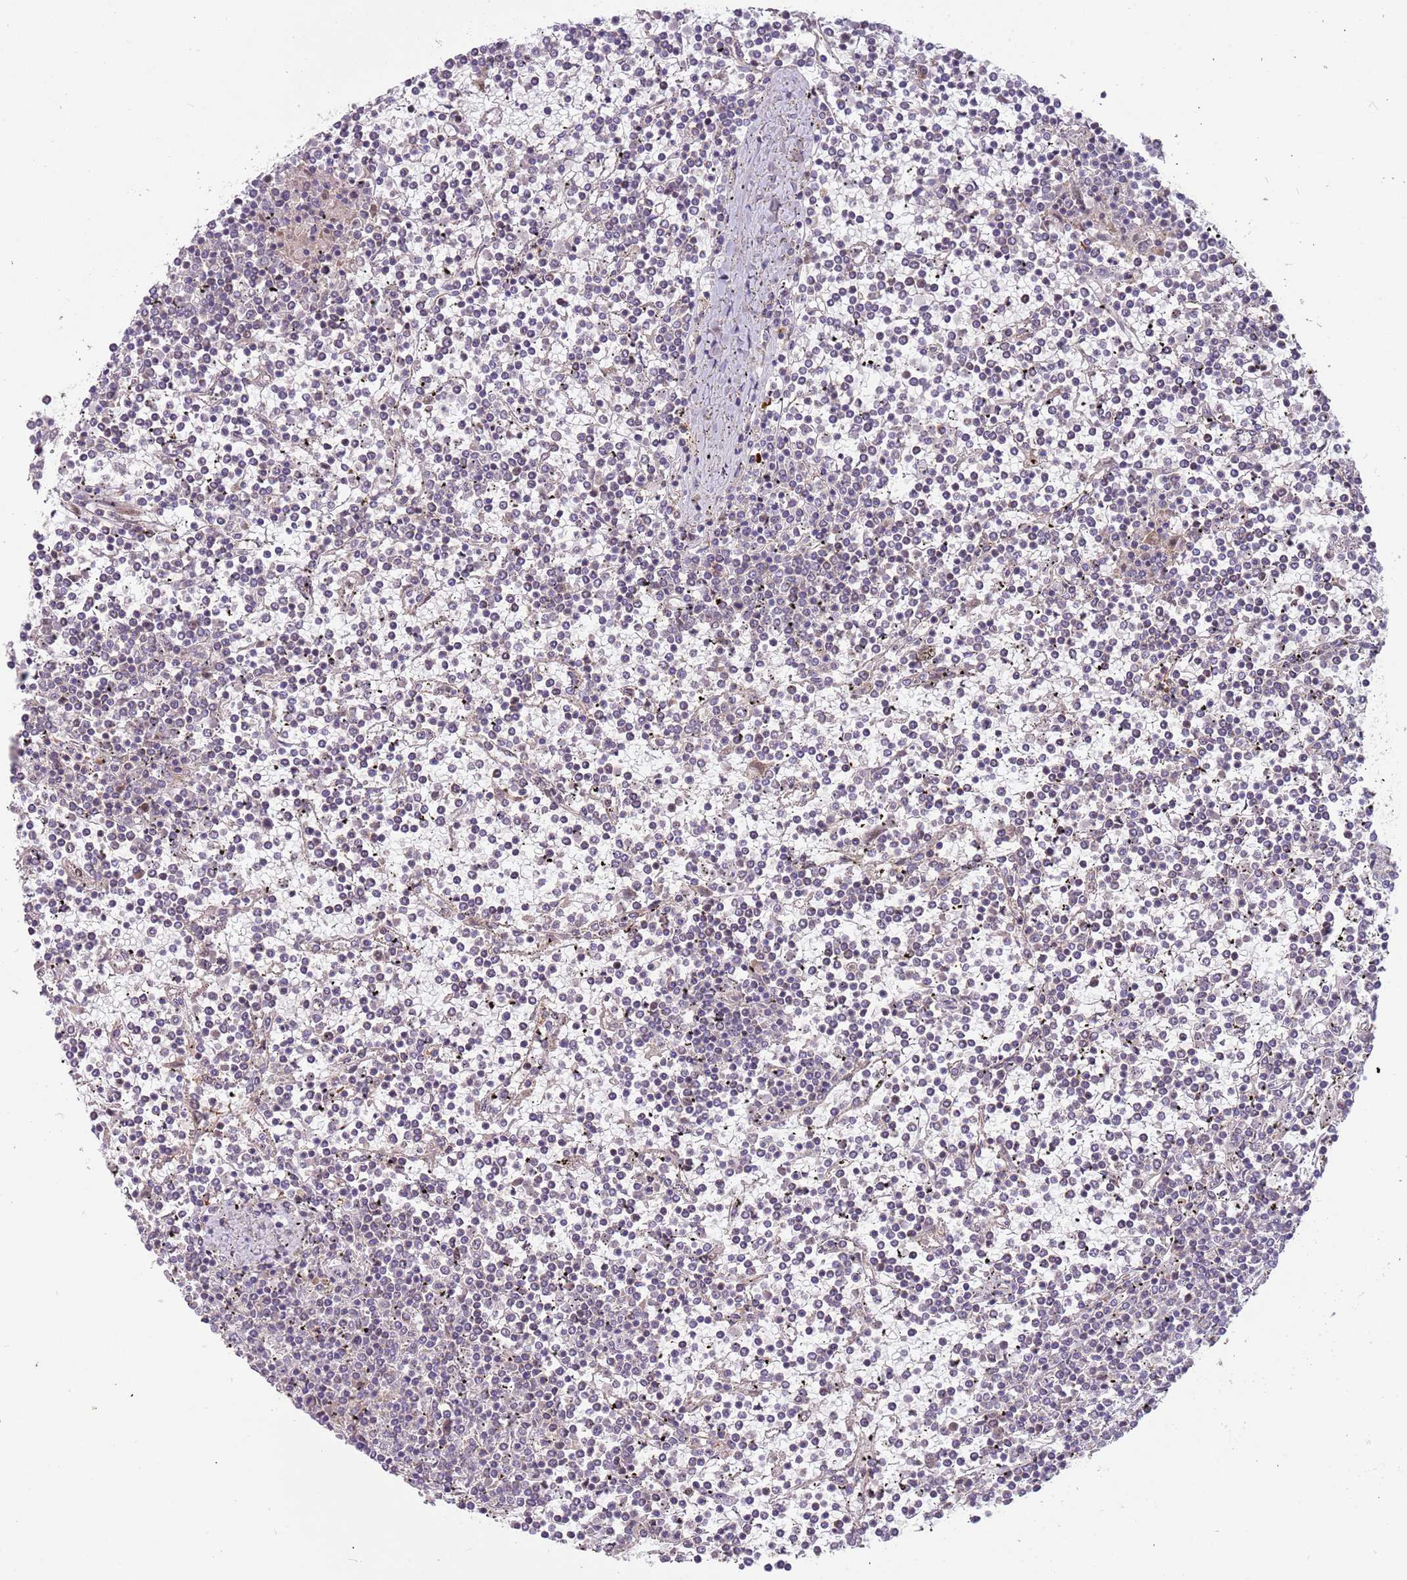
{"staining": {"intensity": "negative", "quantity": "none", "location": "none"}, "tissue": "lymphoma", "cell_type": "Tumor cells", "image_type": "cancer", "snomed": [{"axis": "morphology", "description": "Malignant lymphoma, non-Hodgkin's type, Low grade"}, {"axis": "topography", "description": "Spleen"}], "caption": "A high-resolution image shows immunohistochemistry (IHC) staining of low-grade malignant lymphoma, non-Hodgkin's type, which displays no significant expression in tumor cells. Brightfield microscopy of IHC stained with DAB (brown) and hematoxylin (blue), captured at high magnification.", "gene": "TRAPPC6B", "patient": {"sex": "female", "age": 19}}